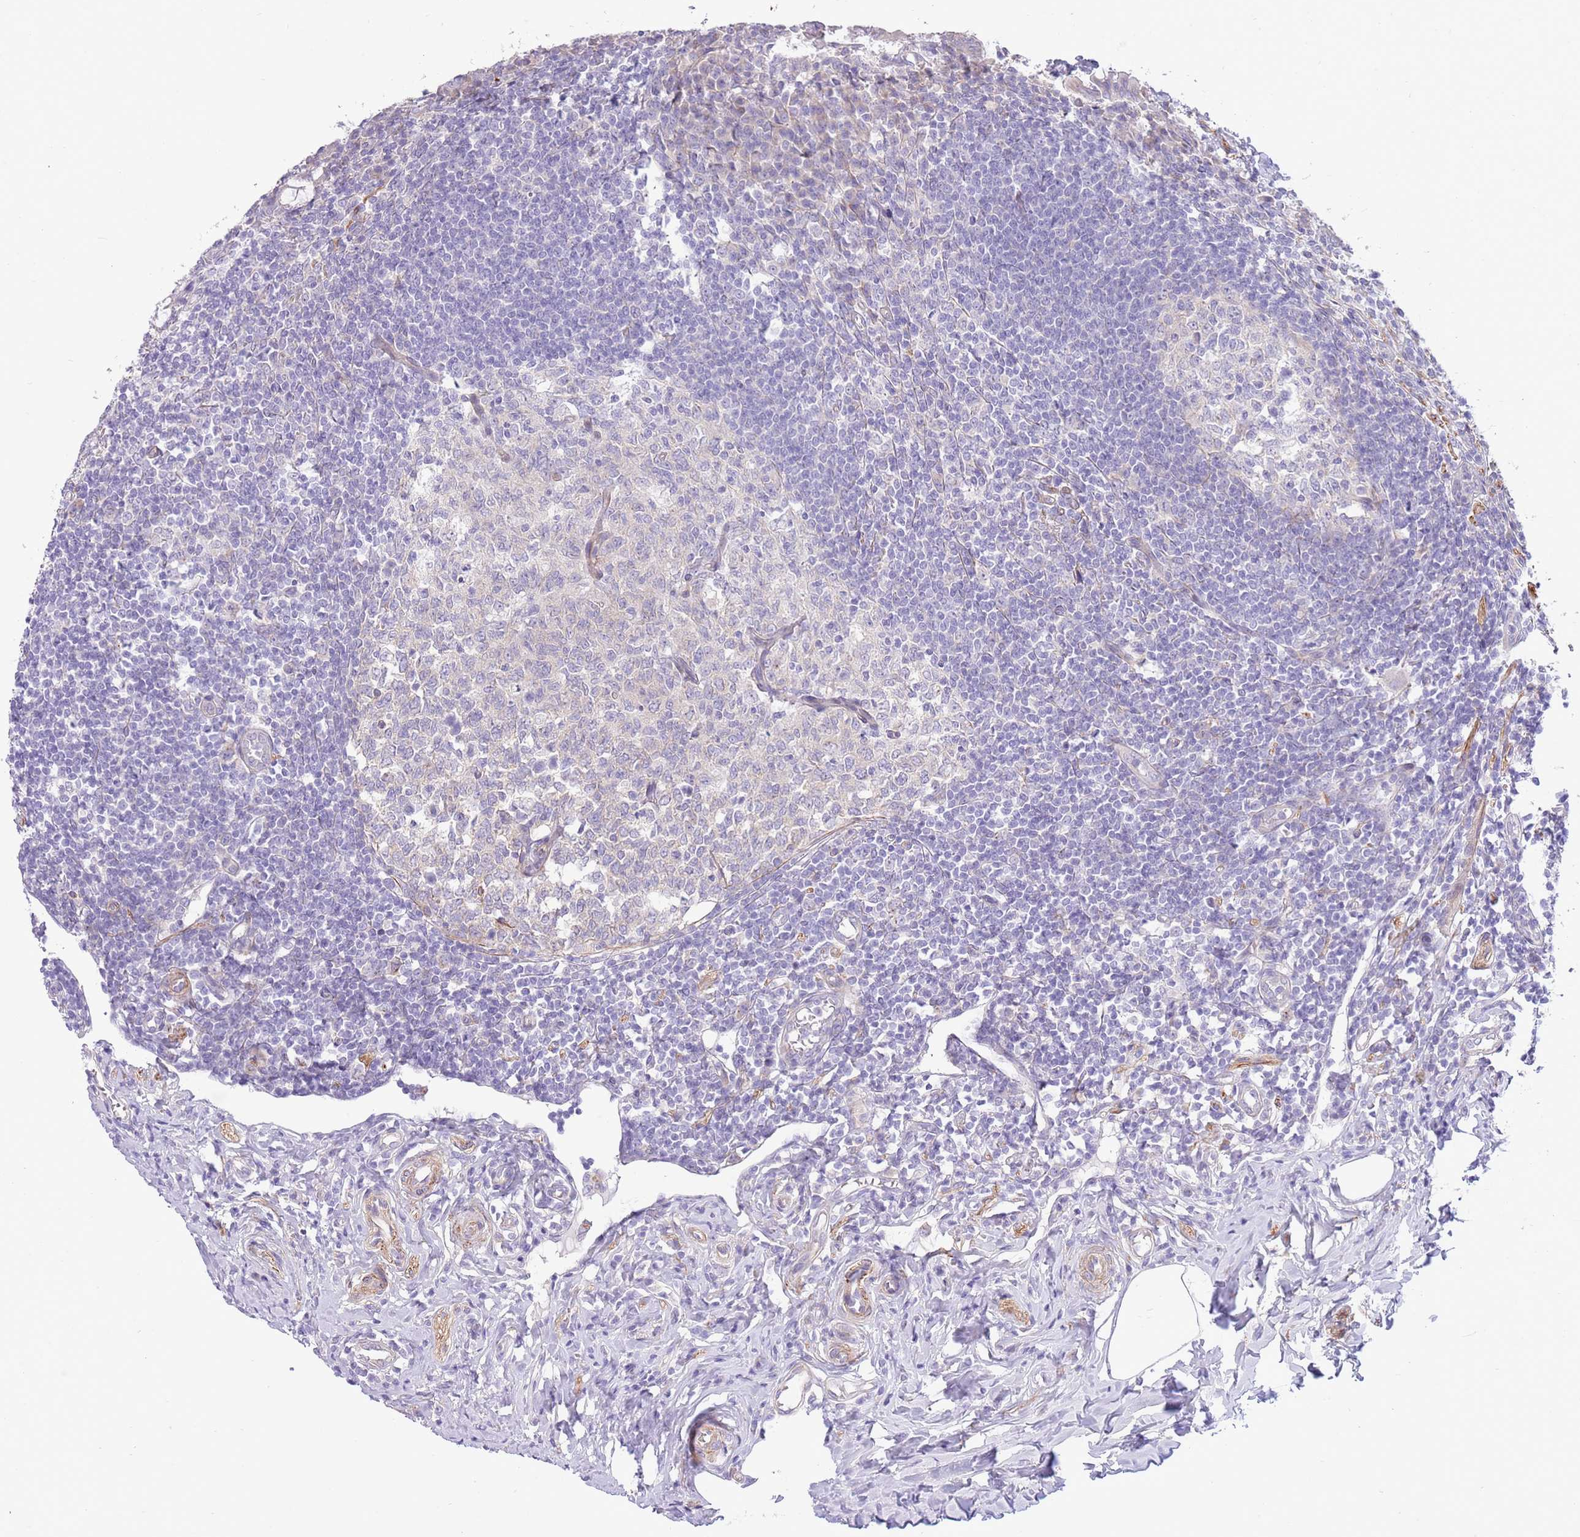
{"staining": {"intensity": "weak", "quantity": "25%-75%", "location": "cytoplasmic/membranous"}, "tissue": "appendix", "cell_type": "Glandular cells", "image_type": "normal", "snomed": [{"axis": "morphology", "description": "Normal tissue, NOS"}, {"axis": "topography", "description": "Appendix"}], "caption": "Human appendix stained with a brown dye demonstrates weak cytoplasmic/membranous positive expression in about 25%-75% of glandular cells.", "gene": "ZC4H2", "patient": {"sex": "female", "age": 33}}